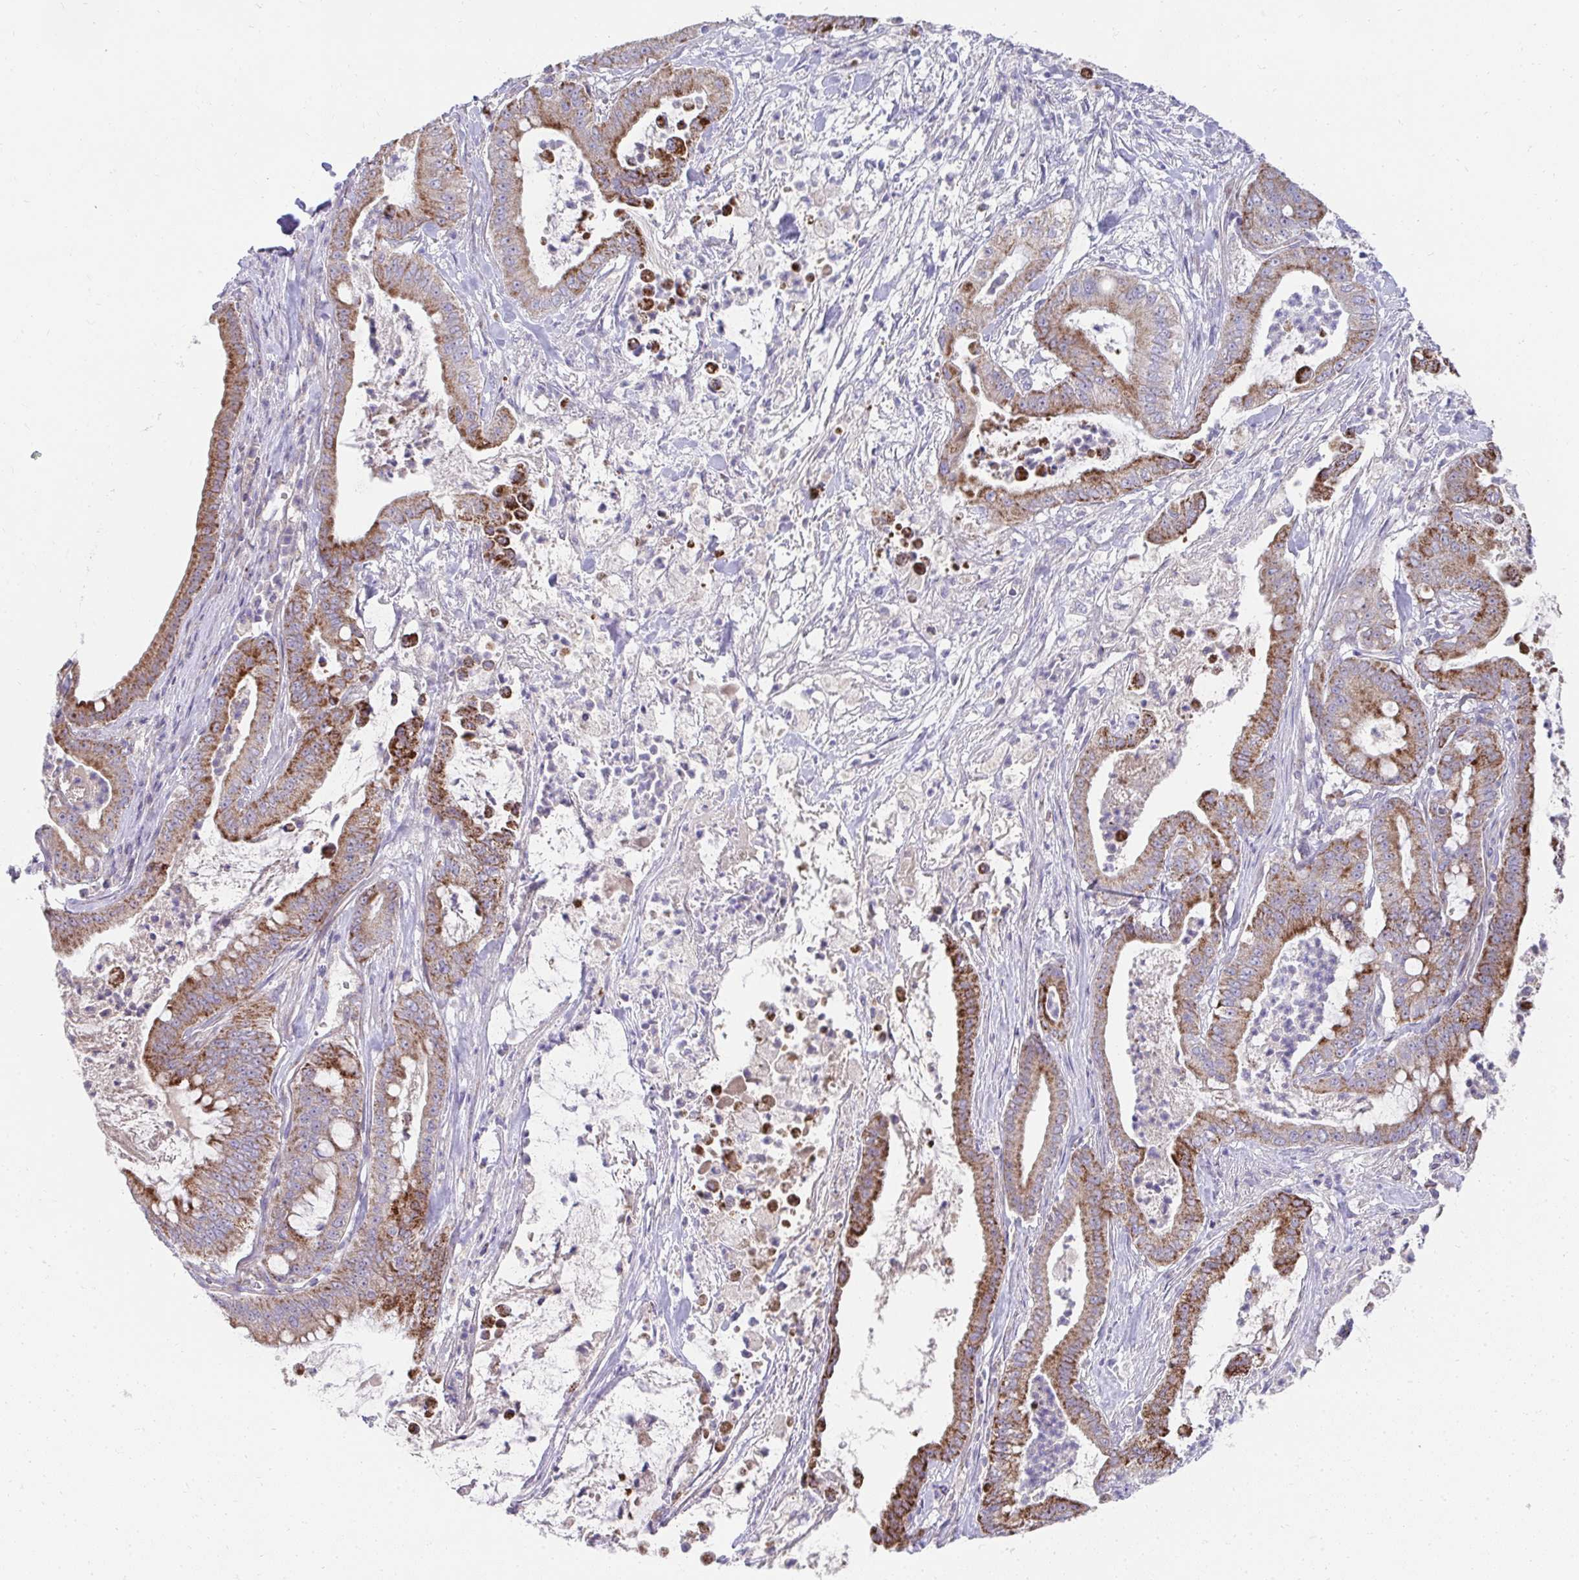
{"staining": {"intensity": "moderate", "quantity": ">75%", "location": "cytoplasmic/membranous"}, "tissue": "pancreatic cancer", "cell_type": "Tumor cells", "image_type": "cancer", "snomed": [{"axis": "morphology", "description": "Adenocarcinoma, NOS"}, {"axis": "topography", "description": "Pancreas"}], "caption": "DAB (3,3'-diaminobenzidine) immunohistochemical staining of pancreatic adenocarcinoma demonstrates moderate cytoplasmic/membranous protein expression in about >75% of tumor cells. The staining was performed using DAB (3,3'-diaminobenzidine), with brown indicating positive protein expression. Nuclei are stained blue with hematoxylin.", "gene": "PRRG3", "patient": {"sex": "male", "age": 71}}